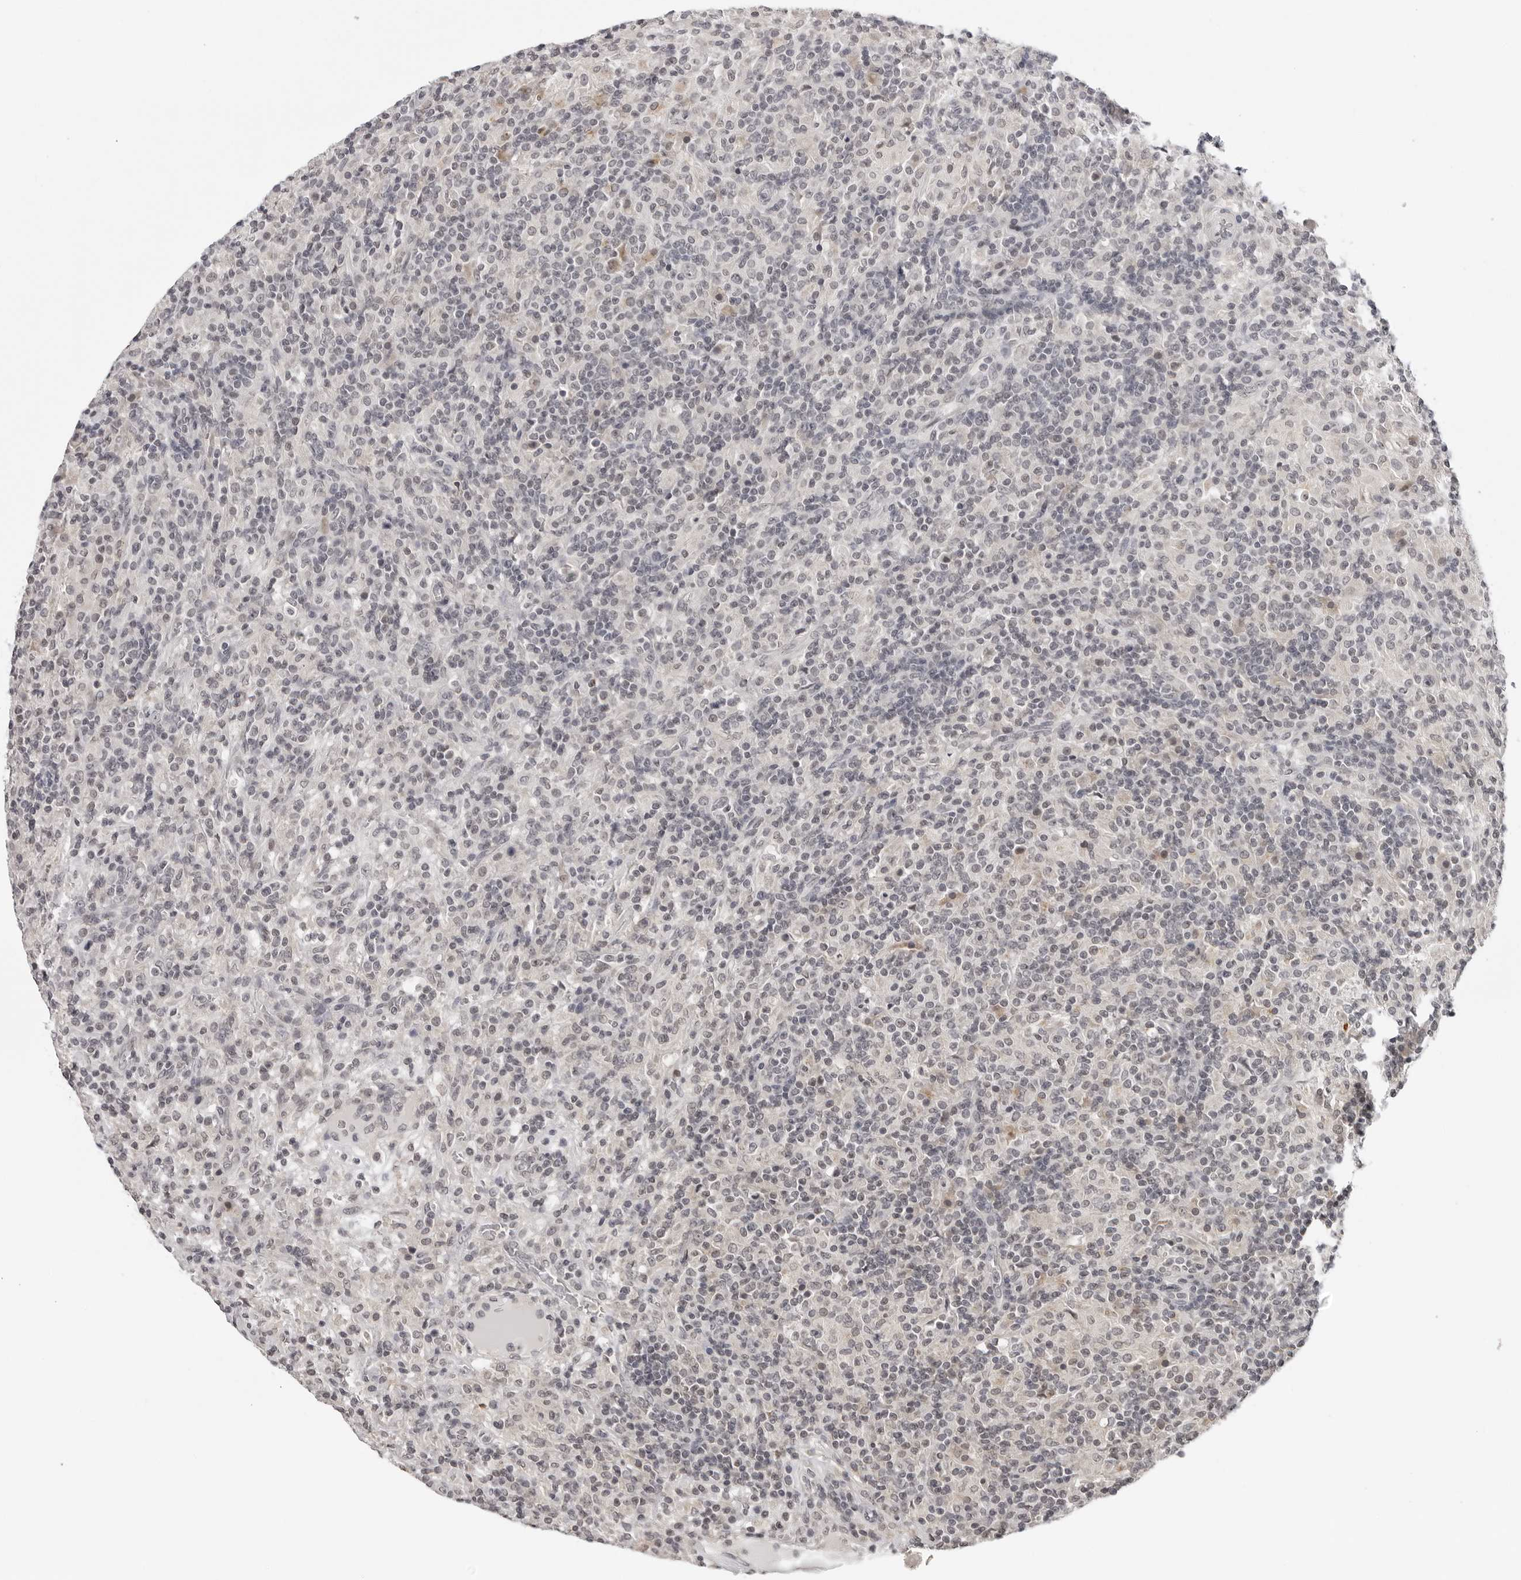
{"staining": {"intensity": "negative", "quantity": "none", "location": "none"}, "tissue": "lymphoma", "cell_type": "Tumor cells", "image_type": "cancer", "snomed": [{"axis": "morphology", "description": "Hodgkin's disease, NOS"}, {"axis": "topography", "description": "Lymph node"}], "caption": "Immunohistochemistry of human lymphoma reveals no positivity in tumor cells.", "gene": "PRUNE1", "patient": {"sex": "male", "age": 70}}